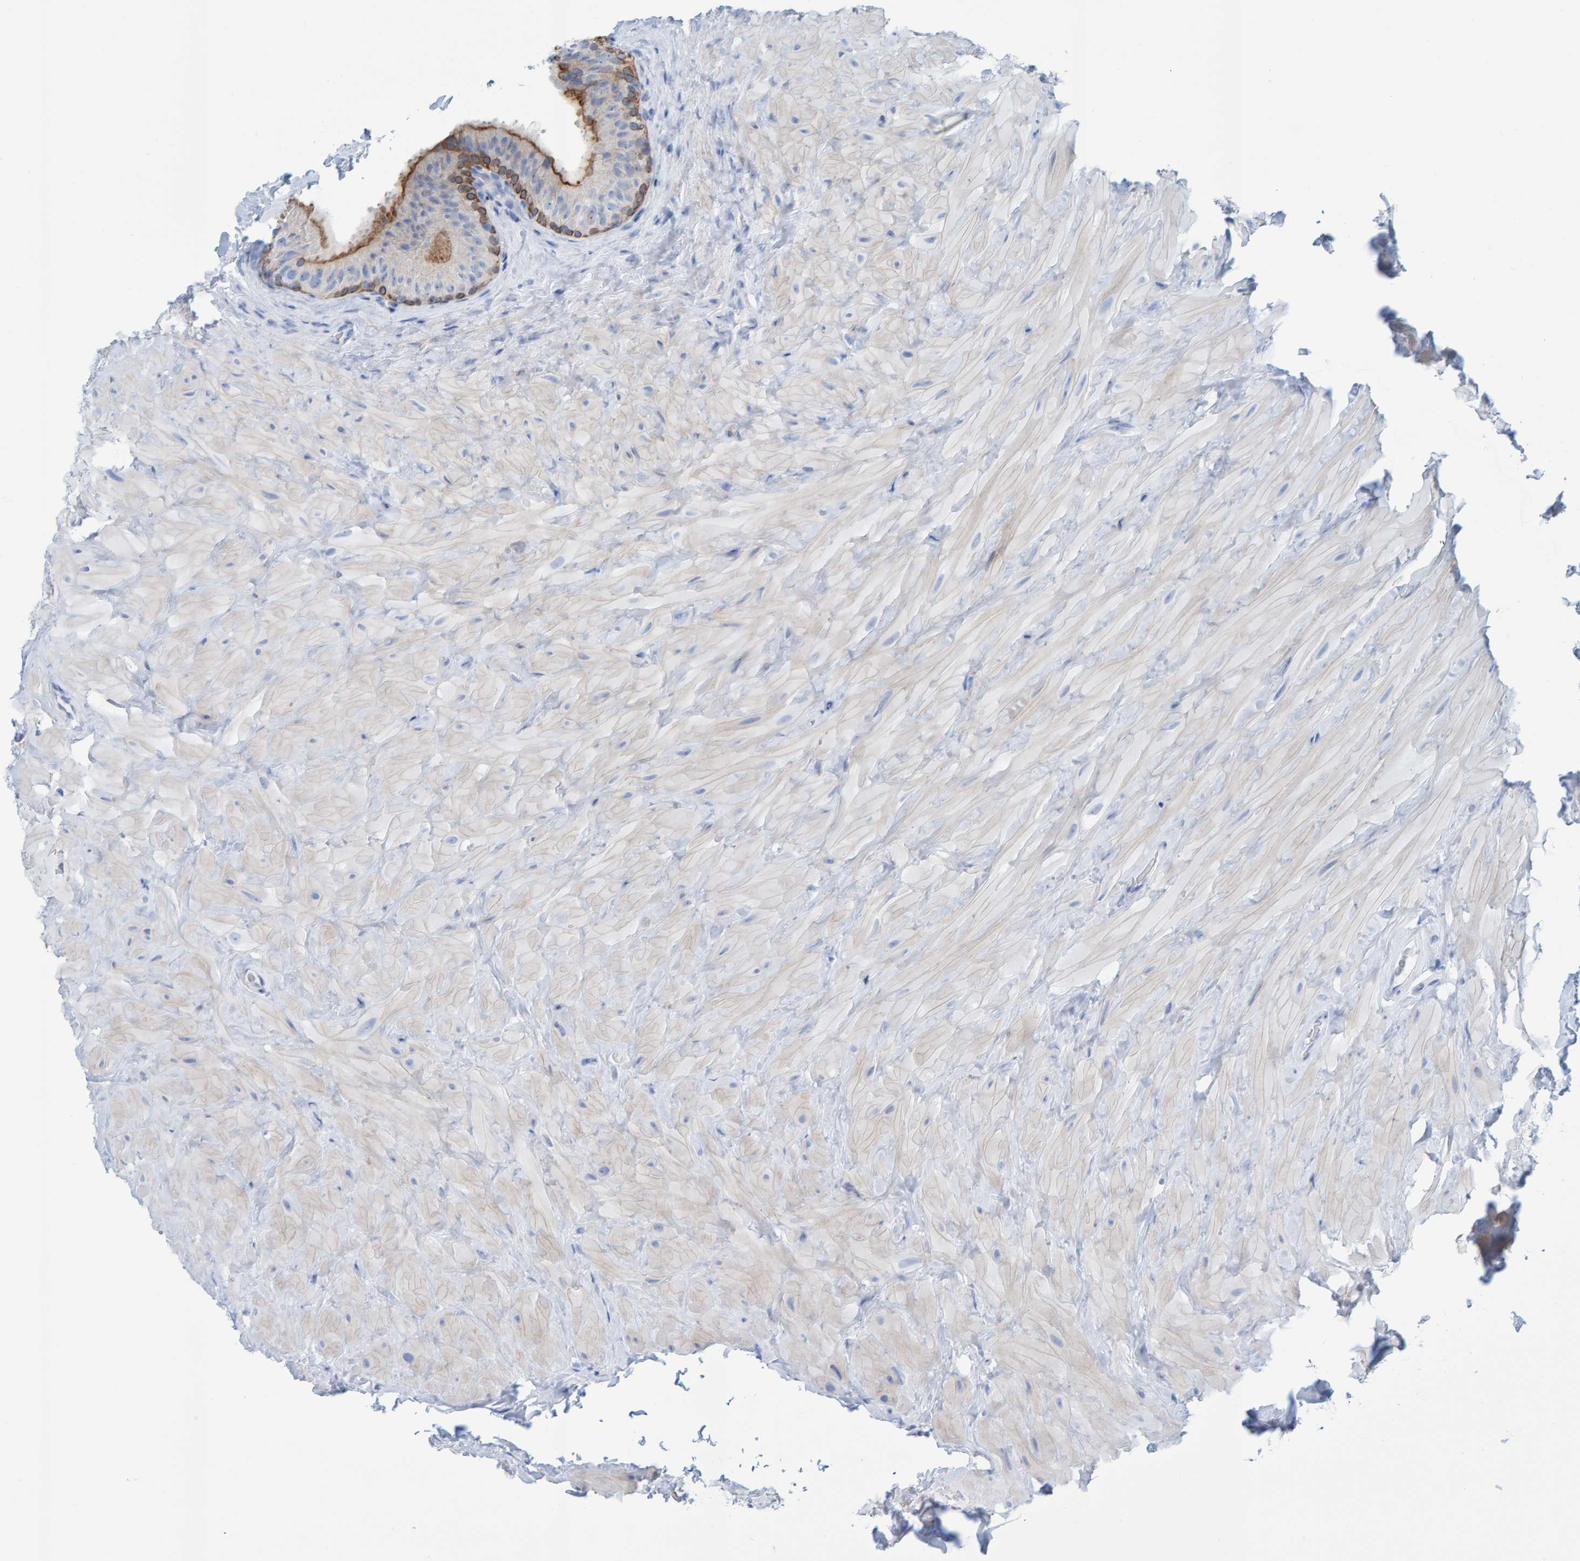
{"staining": {"intensity": "moderate", "quantity": "<25%", "location": "cytoplasmic/membranous"}, "tissue": "epididymis", "cell_type": "Glandular cells", "image_type": "normal", "snomed": [{"axis": "morphology", "description": "Normal tissue, NOS"}, {"axis": "topography", "description": "Vascular tissue"}, {"axis": "topography", "description": "Epididymis"}], "caption": "Immunohistochemical staining of unremarkable human epididymis displays moderate cytoplasmic/membranous protein expression in about <25% of glandular cells. Nuclei are stained in blue.", "gene": "JAKMIP3", "patient": {"sex": "male", "age": 49}}